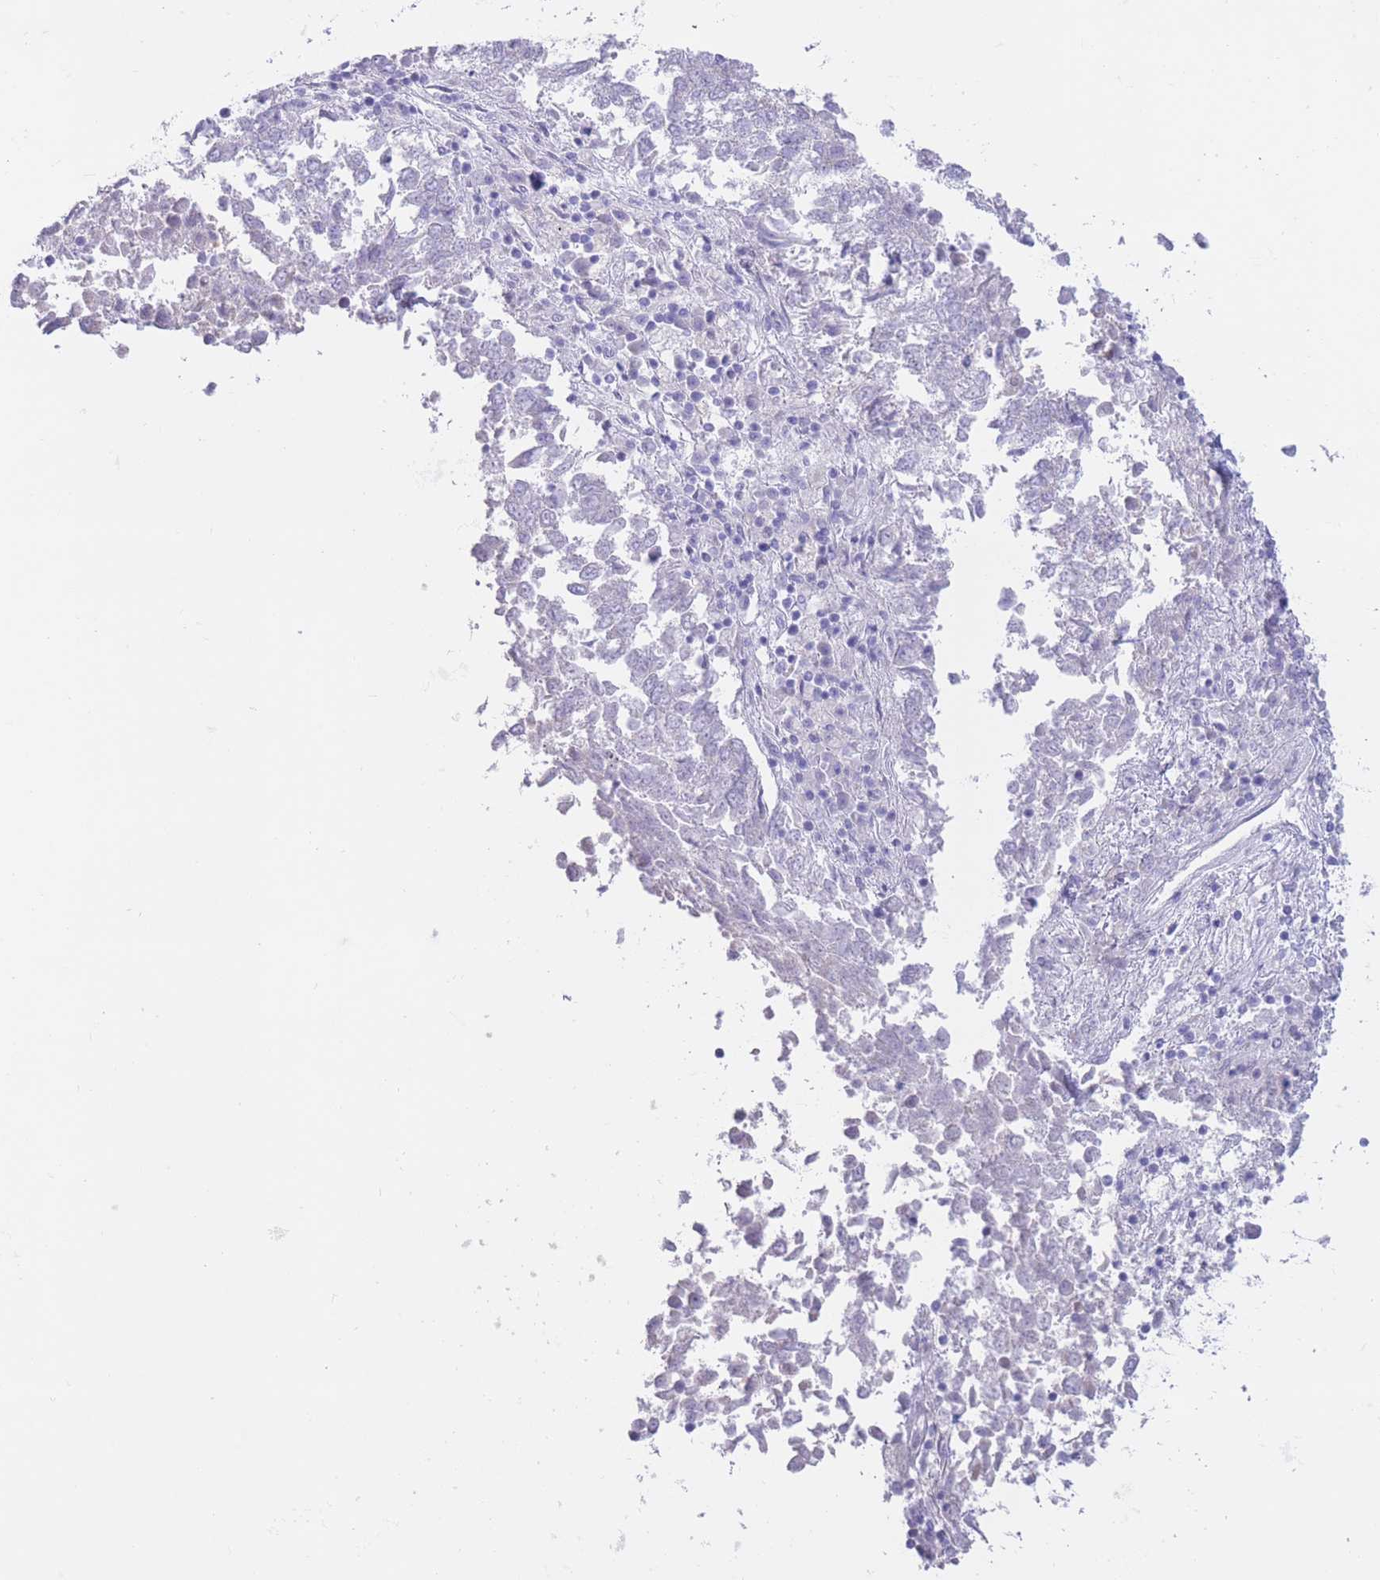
{"staining": {"intensity": "negative", "quantity": "none", "location": "none"}, "tissue": "lung cancer", "cell_type": "Tumor cells", "image_type": "cancer", "snomed": [{"axis": "morphology", "description": "Squamous cell carcinoma, NOS"}, {"axis": "topography", "description": "Lung"}], "caption": "Immunohistochemistry (IHC) photomicrograph of neoplastic tissue: human squamous cell carcinoma (lung) stained with DAB shows no significant protein staining in tumor cells. (DAB immunohistochemistry (IHC), high magnification).", "gene": "FAH", "patient": {"sex": "male", "age": 73}}